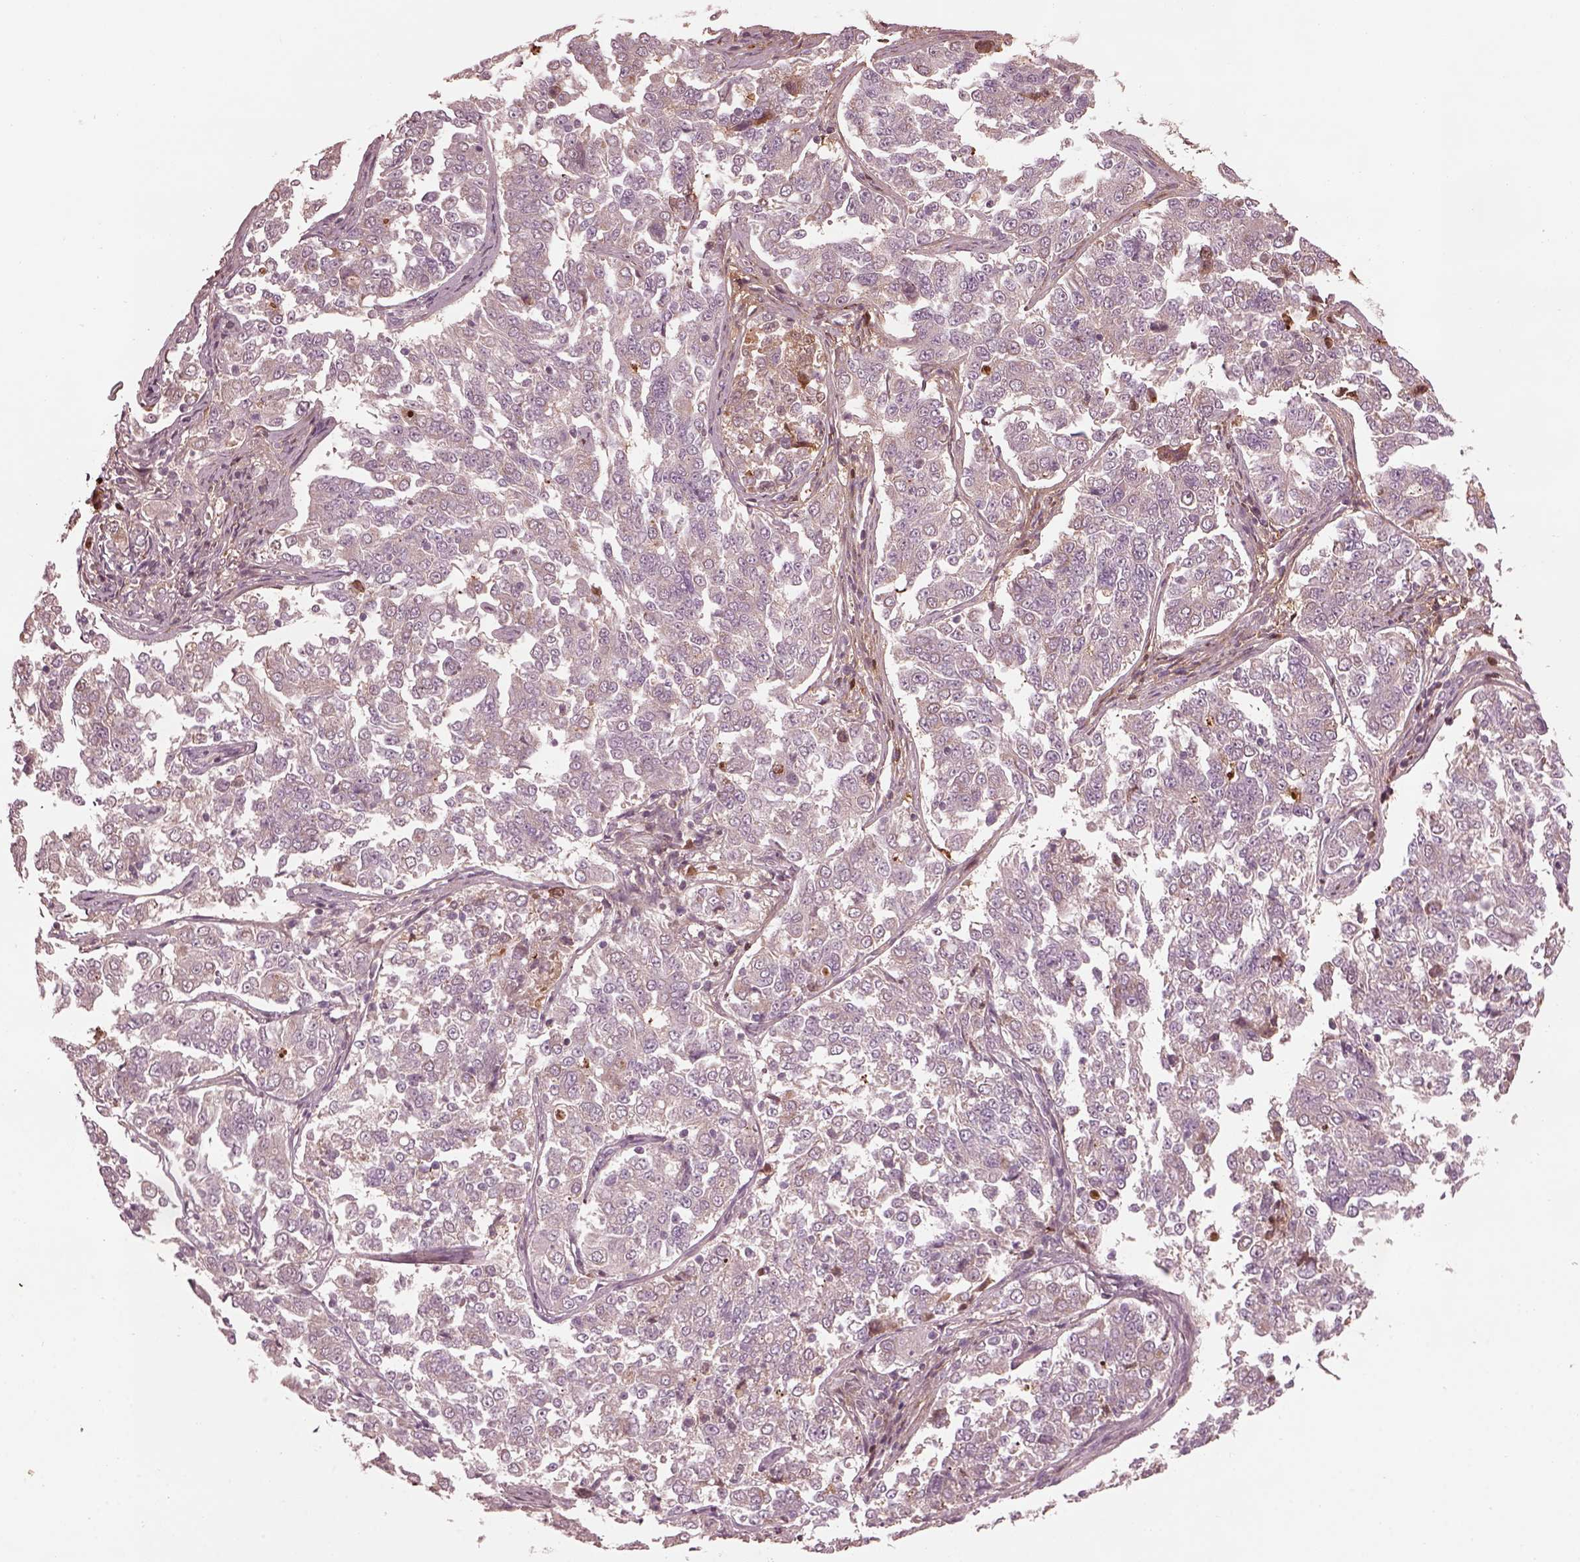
{"staining": {"intensity": "negative", "quantity": "none", "location": "none"}, "tissue": "endometrial cancer", "cell_type": "Tumor cells", "image_type": "cancer", "snomed": [{"axis": "morphology", "description": "Adenocarcinoma, NOS"}, {"axis": "topography", "description": "Endometrium"}], "caption": "A photomicrograph of endometrial adenocarcinoma stained for a protein shows no brown staining in tumor cells.", "gene": "EFEMP1", "patient": {"sex": "female", "age": 43}}